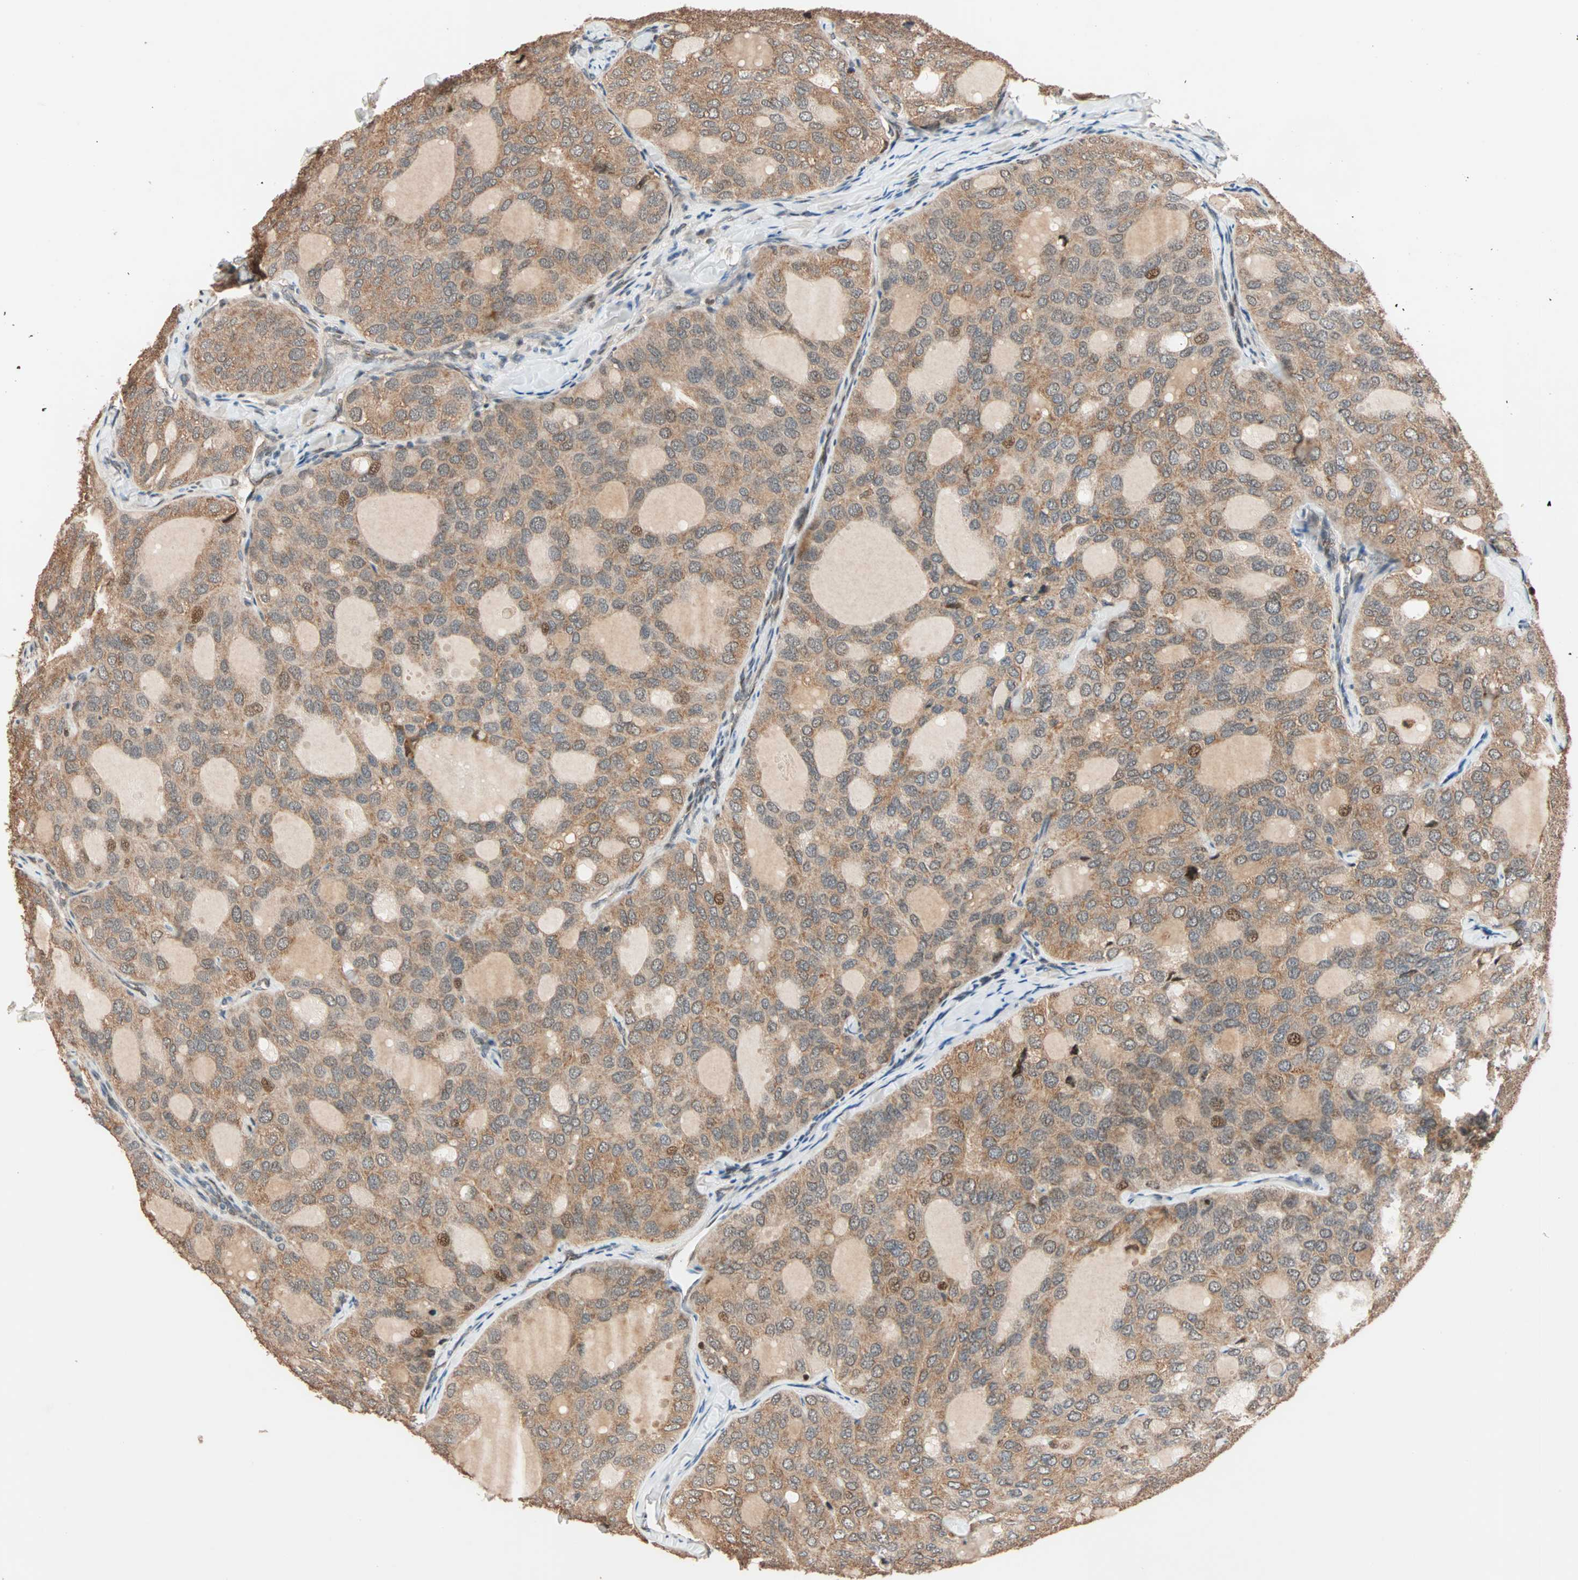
{"staining": {"intensity": "moderate", "quantity": ">75%", "location": "cytoplasmic/membranous"}, "tissue": "thyroid cancer", "cell_type": "Tumor cells", "image_type": "cancer", "snomed": [{"axis": "morphology", "description": "Follicular adenoma carcinoma, NOS"}, {"axis": "topography", "description": "Thyroid gland"}], "caption": "This image exhibits thyroid cancer (follicular adenoma carcinoma) stained with immunohistochemistry (IHC) to label a protein in brown. The cytoplasmic/membranous of tumor cells show moderate positivity for the protein. Nuclei are counter-stained blue.", "gene": "HECW1", "patient": {"sex": "male", "age": 75}}